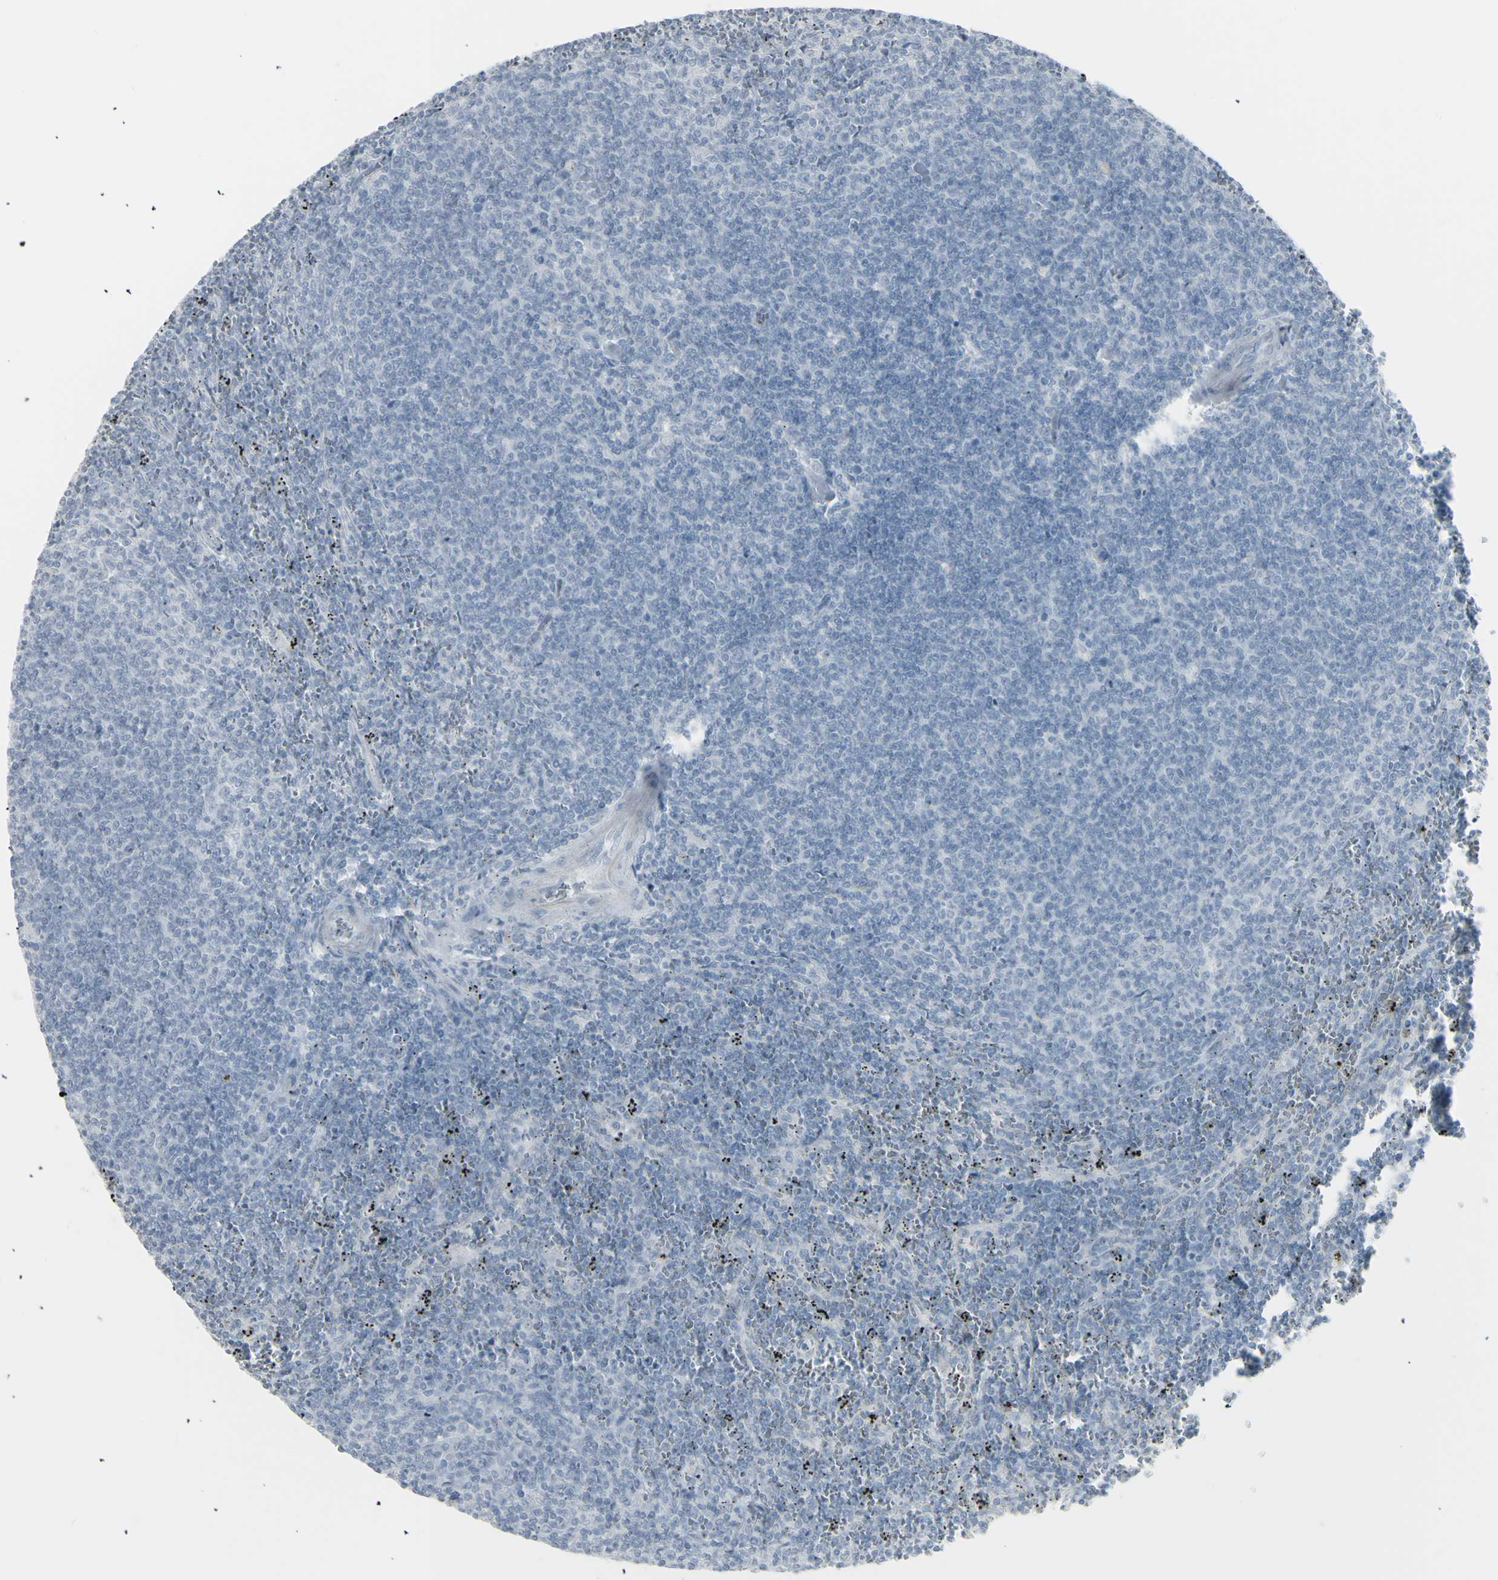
{"staining": {"intensity": "negative", "quantity": "none", "location": "none"}, "tissue": "lymphoma", "cell_type": "Tumor cells", "image_type": "cancer", "snomed": [{"axis": "morphology", "description": "Malignant lymphoma, non-Hodgkin's type, Low grade"}, {"axis": "topography", "description": "Spleen"}], "caption": "Immunohistochemical staining of malignant lymphoma, non-Hodgkin's type (low-grade) demonstrates no significant staining in tumor cells.", "gene": "YBX2", "patient": {"sex": "female", "age": 50}}